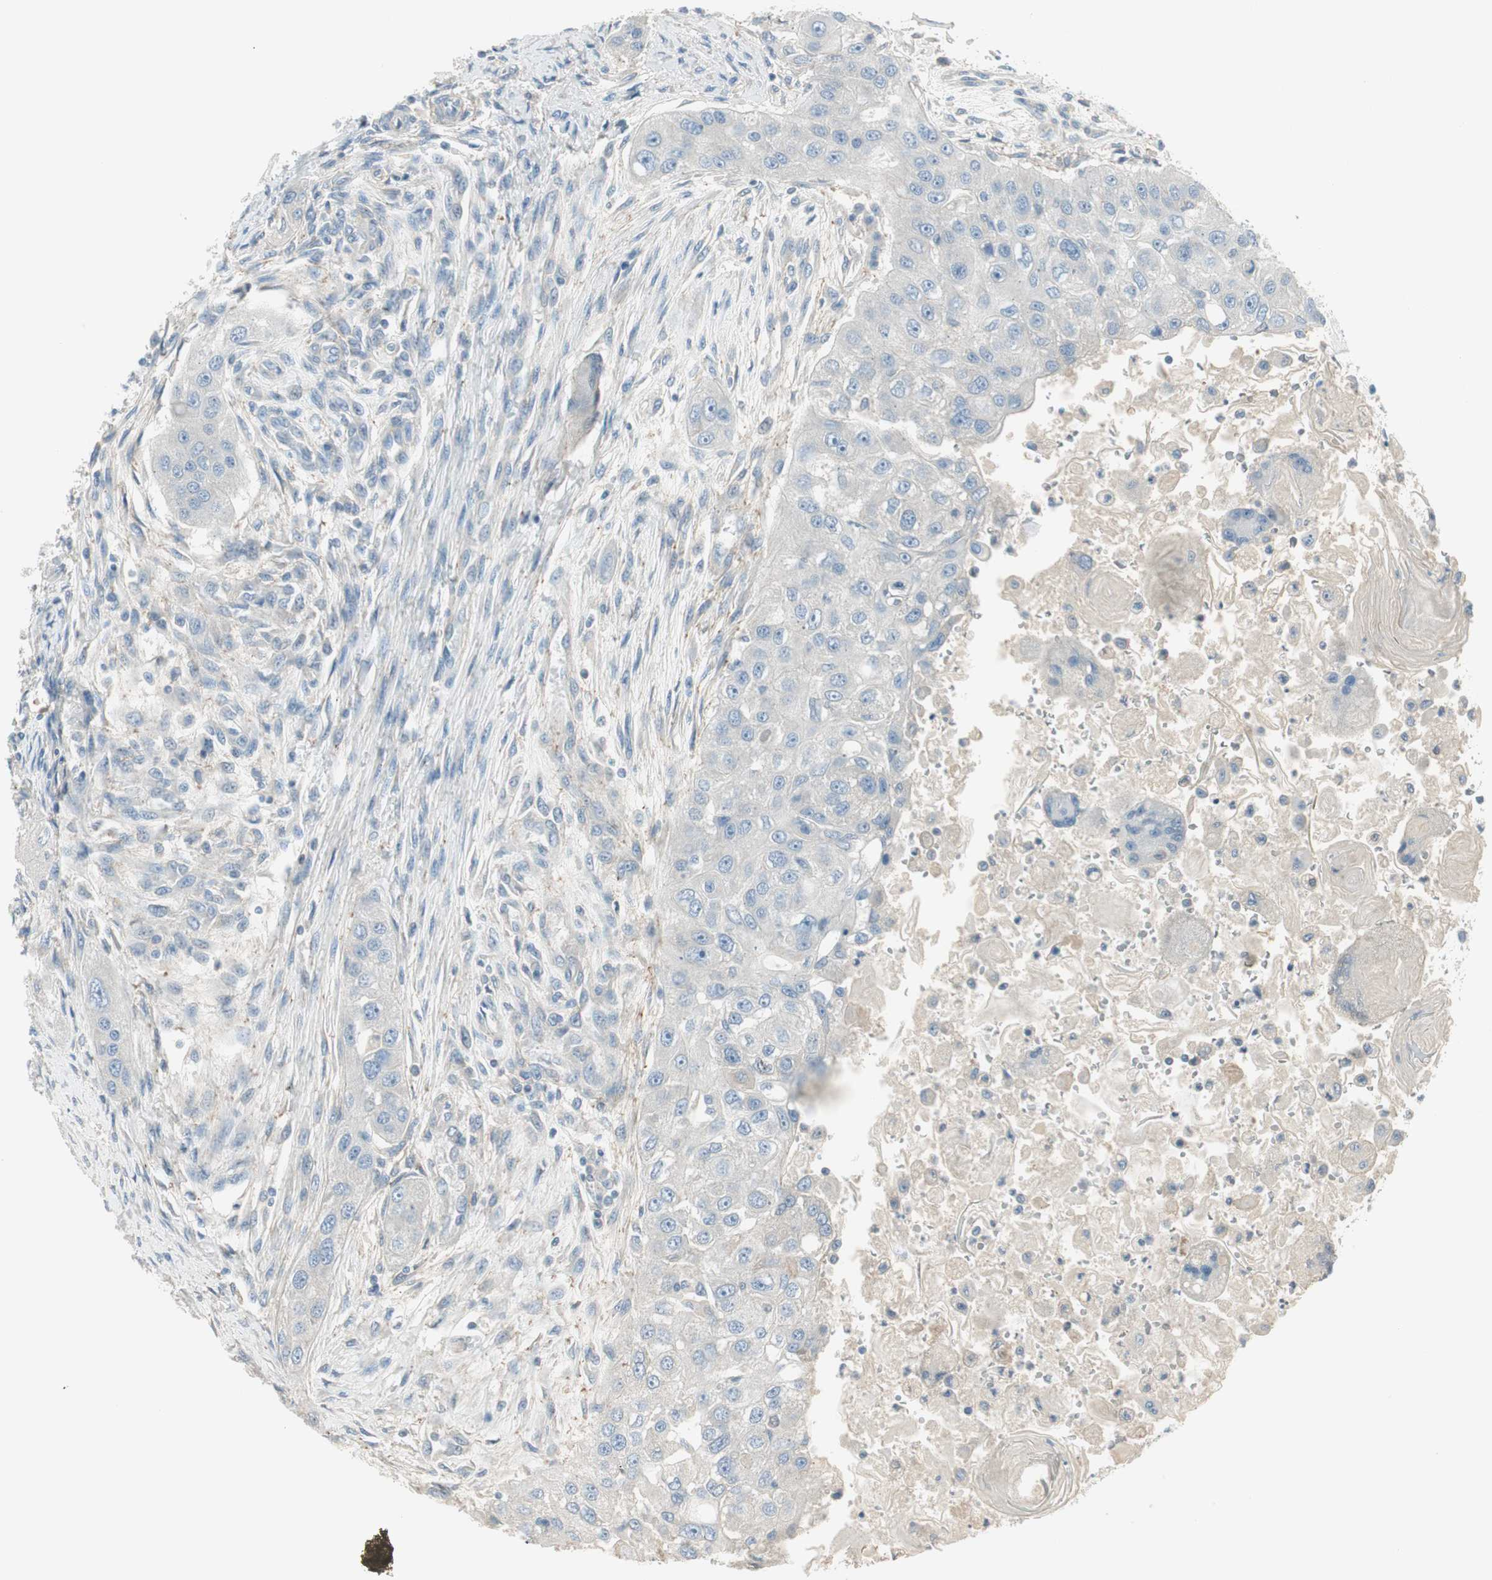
{"staining": {"intensity": "negative", "quantity": "none", "location": "none"}, "tissue": "head and neck cancer", "cell_type": "Tumor cells", "image_type": "cancer", "snomed": [{"axis": "morphology", "description": "Normal tissue, NOS"}, {"axis": "morphology", "description": "Squamous cell carcinoma, NOS"}, {"axis": "topography", "description": "Skeletal muscle"}, {"axis": "topography", "description": "Head-Neck"}], "caption": "This micrograph is of squamous cell carcinoma (head and neck) stained with immunohistochemistry (IHC) to label a protein in brown with the nuclei are counter-stained blue. There is no positivity in tumor cells.", "gene": "EVA1A", "patient": {"sex": "male", "age": 51}}